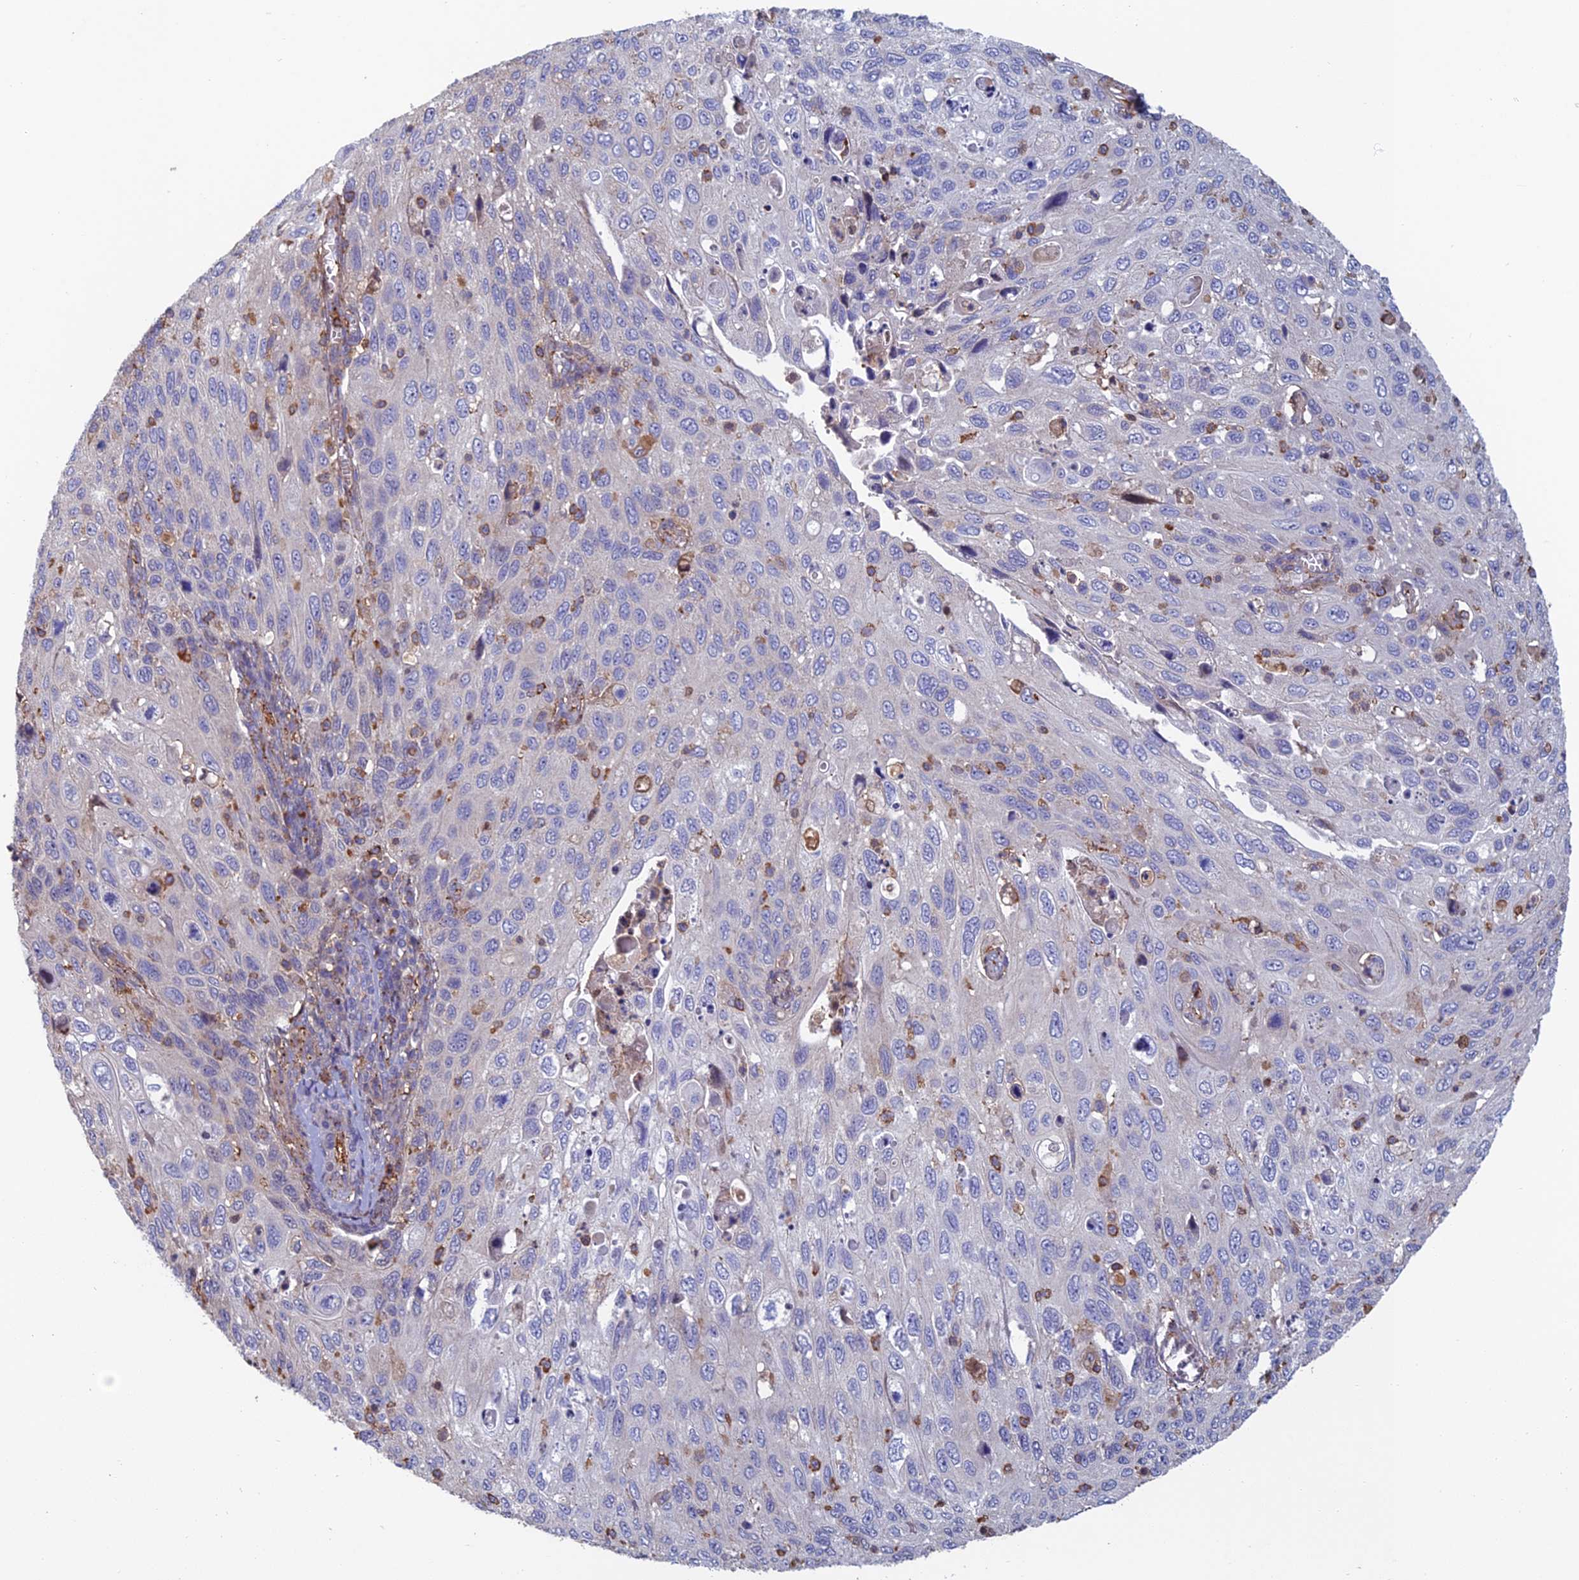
{"staining": {"intensity": "negative", "quantity": "none", "location": "none"}, "tissue": "cervical cancer", "cell_type": "Tumor cells", "image_type": "cancer", "snomed": [{"axis": "morphology", "description": "Squamous cell carcinoma, NOS"}, {"axis": "topography", "description": "Cervix"}], "caption": "High magnification brightfield microscopy of cervical cancer stained with DAB (3,3'-diaminobenzidine) (brown) and counterstained with hematoxylin (blue): tumor cells show no significant positivity.", "gene": "C15orf62", "patient": {"sex": "female", "age": 70}}